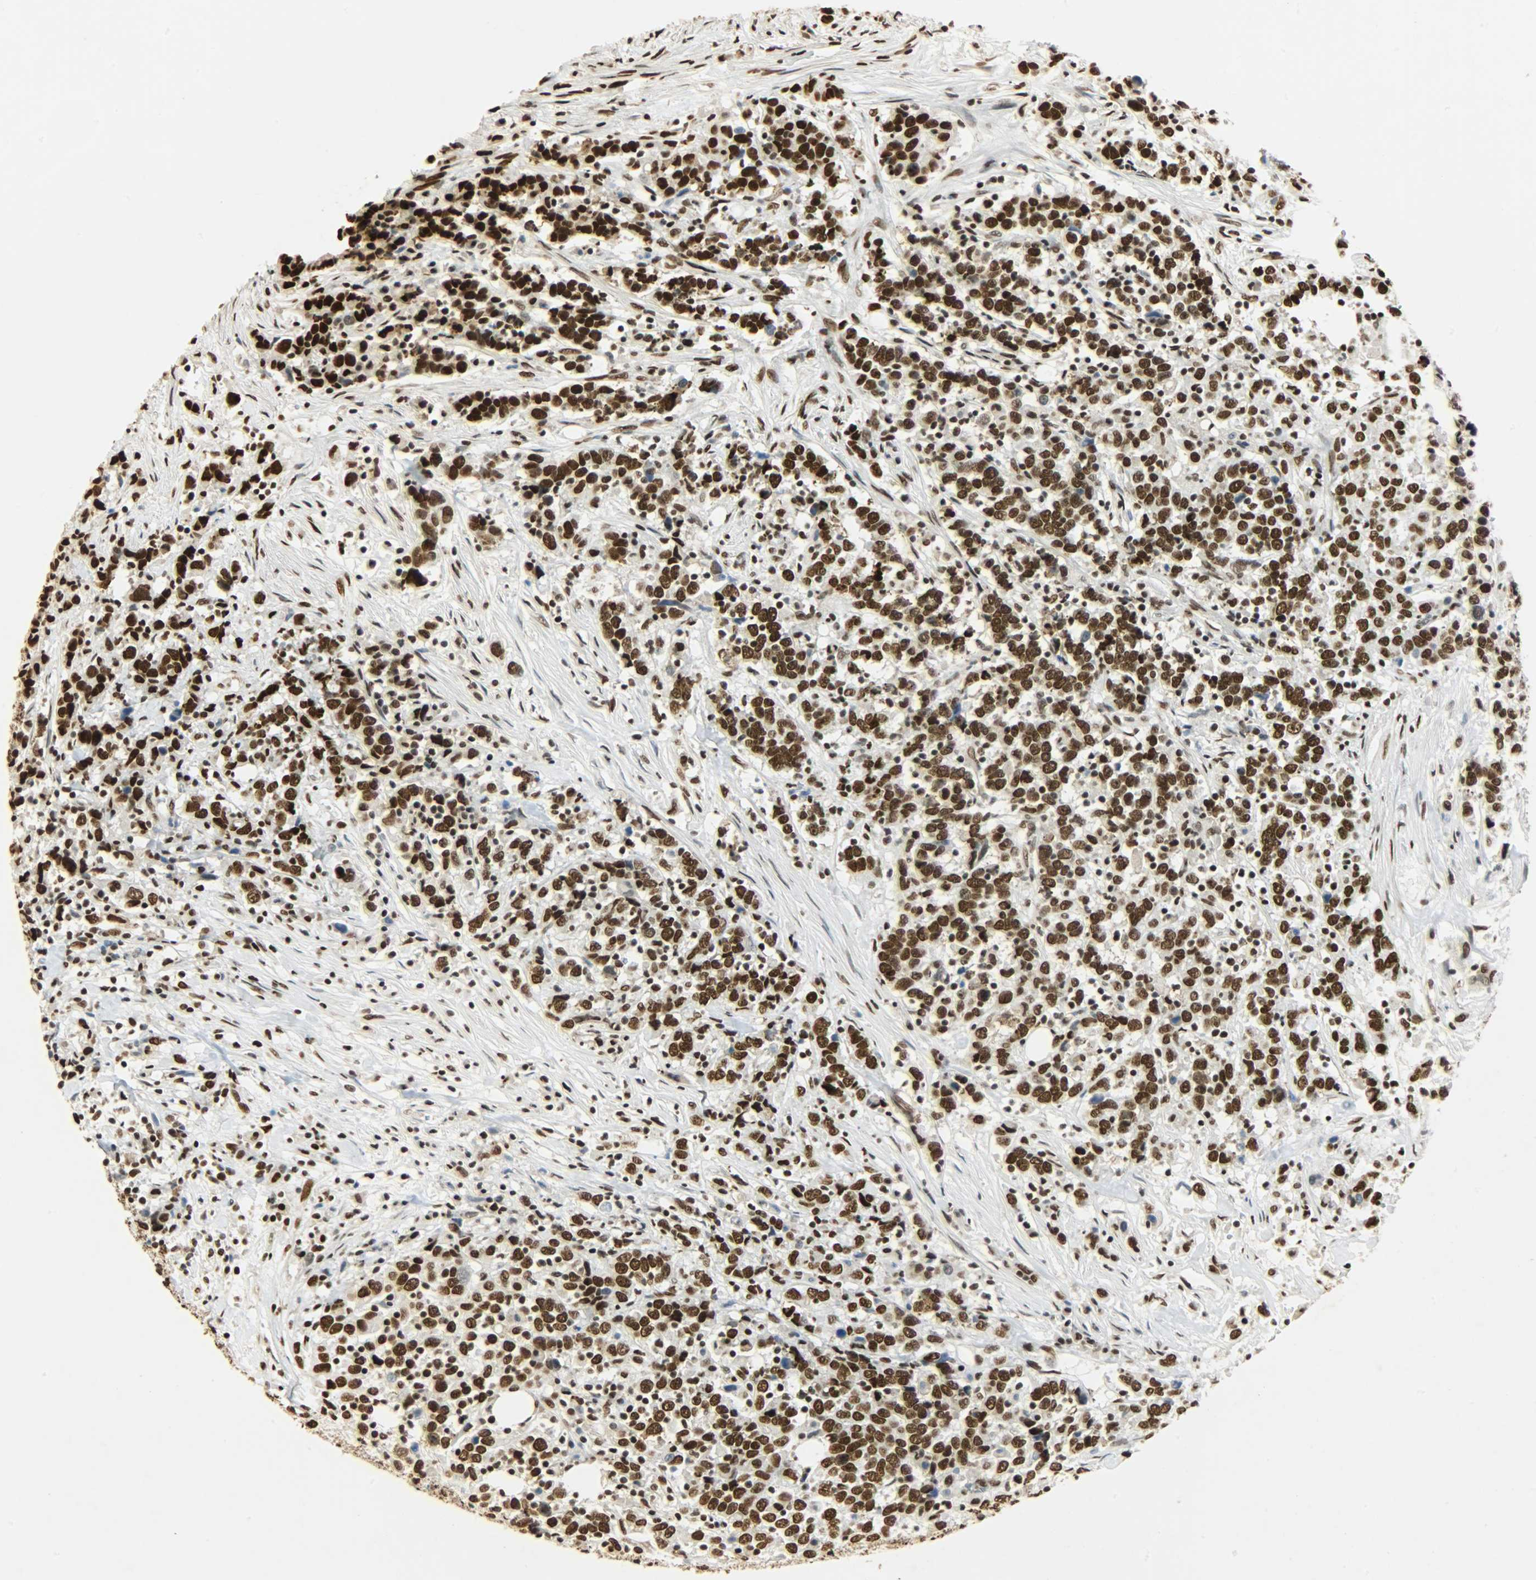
{"staining": {"intensity": "strong", "quantity": ">75%", "location": "nuclear"}, "tissue": "urothelial cancer", "cell_type": "Tumor cells", "image_type": "cancer", "snomed": [{"axis": "morphology", "description": "Urothelial carcinoma, High grade"}, {"axis": "topography", "description": "Urinary bladder"}], "caption": "A photomicrograph of urothelial cancer stained for a protein reveals strong nuclear brown staining in tumor cells.", "gene": "KHDRBS1", "patient": {"sex": "male", "age": 61}}